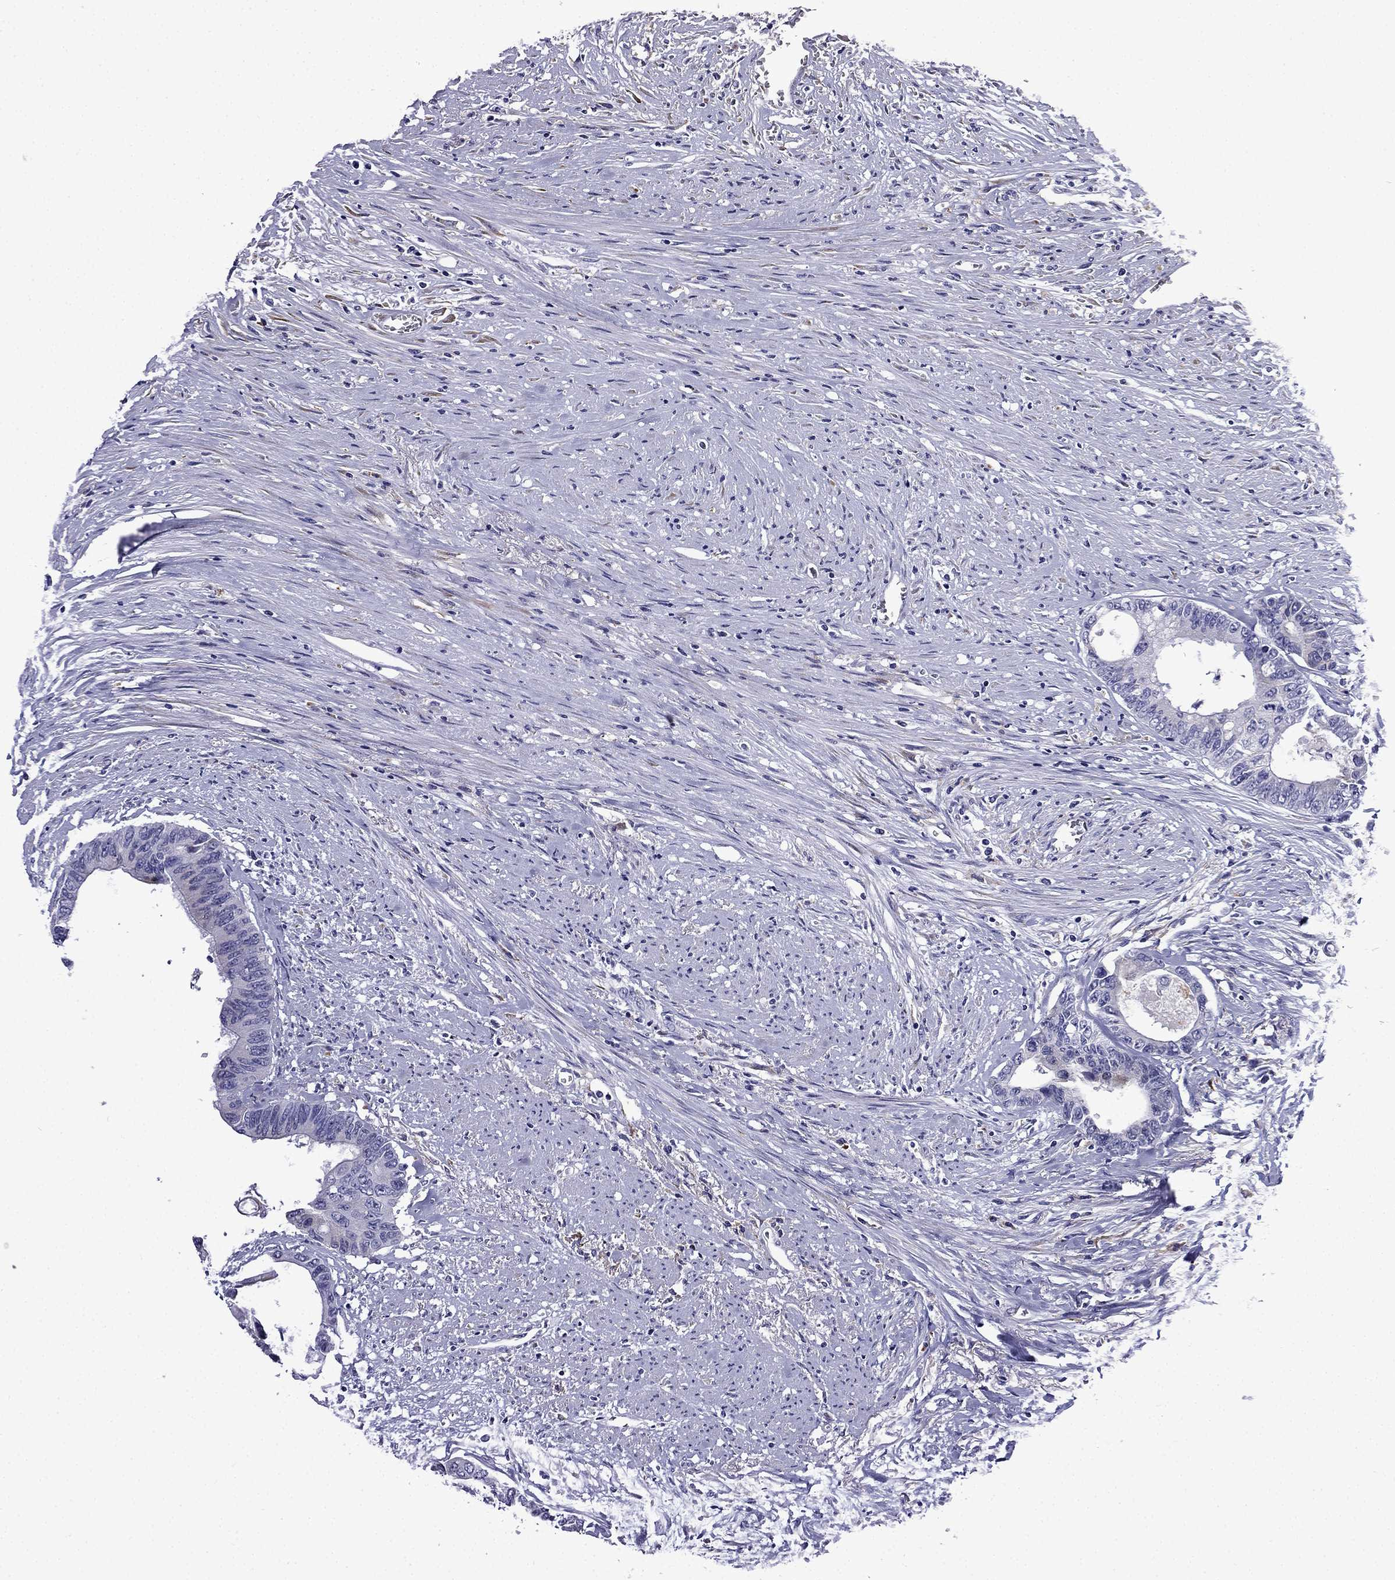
{"staining": {"intensity": "negative", "quantity": "none", "location": "none"}, "tissue": "colorectal cancer", "cell_type": "Tumor cells", "image_type": "cancer", "snomed": [{"axis": "morphology", "description": "Adenocarcinoma, NOS"}, {"axis": "topography", "description": "Rectum"}], "caption": "This image is of colorectal adenocarcinoma stained with immunohistochemistry to label a protein in brown with the nuclei are counter-stained blue. There is no staining in tumor cells.", "gene": "TSSK4", "patient": {"sex": "male", "age": 59}}